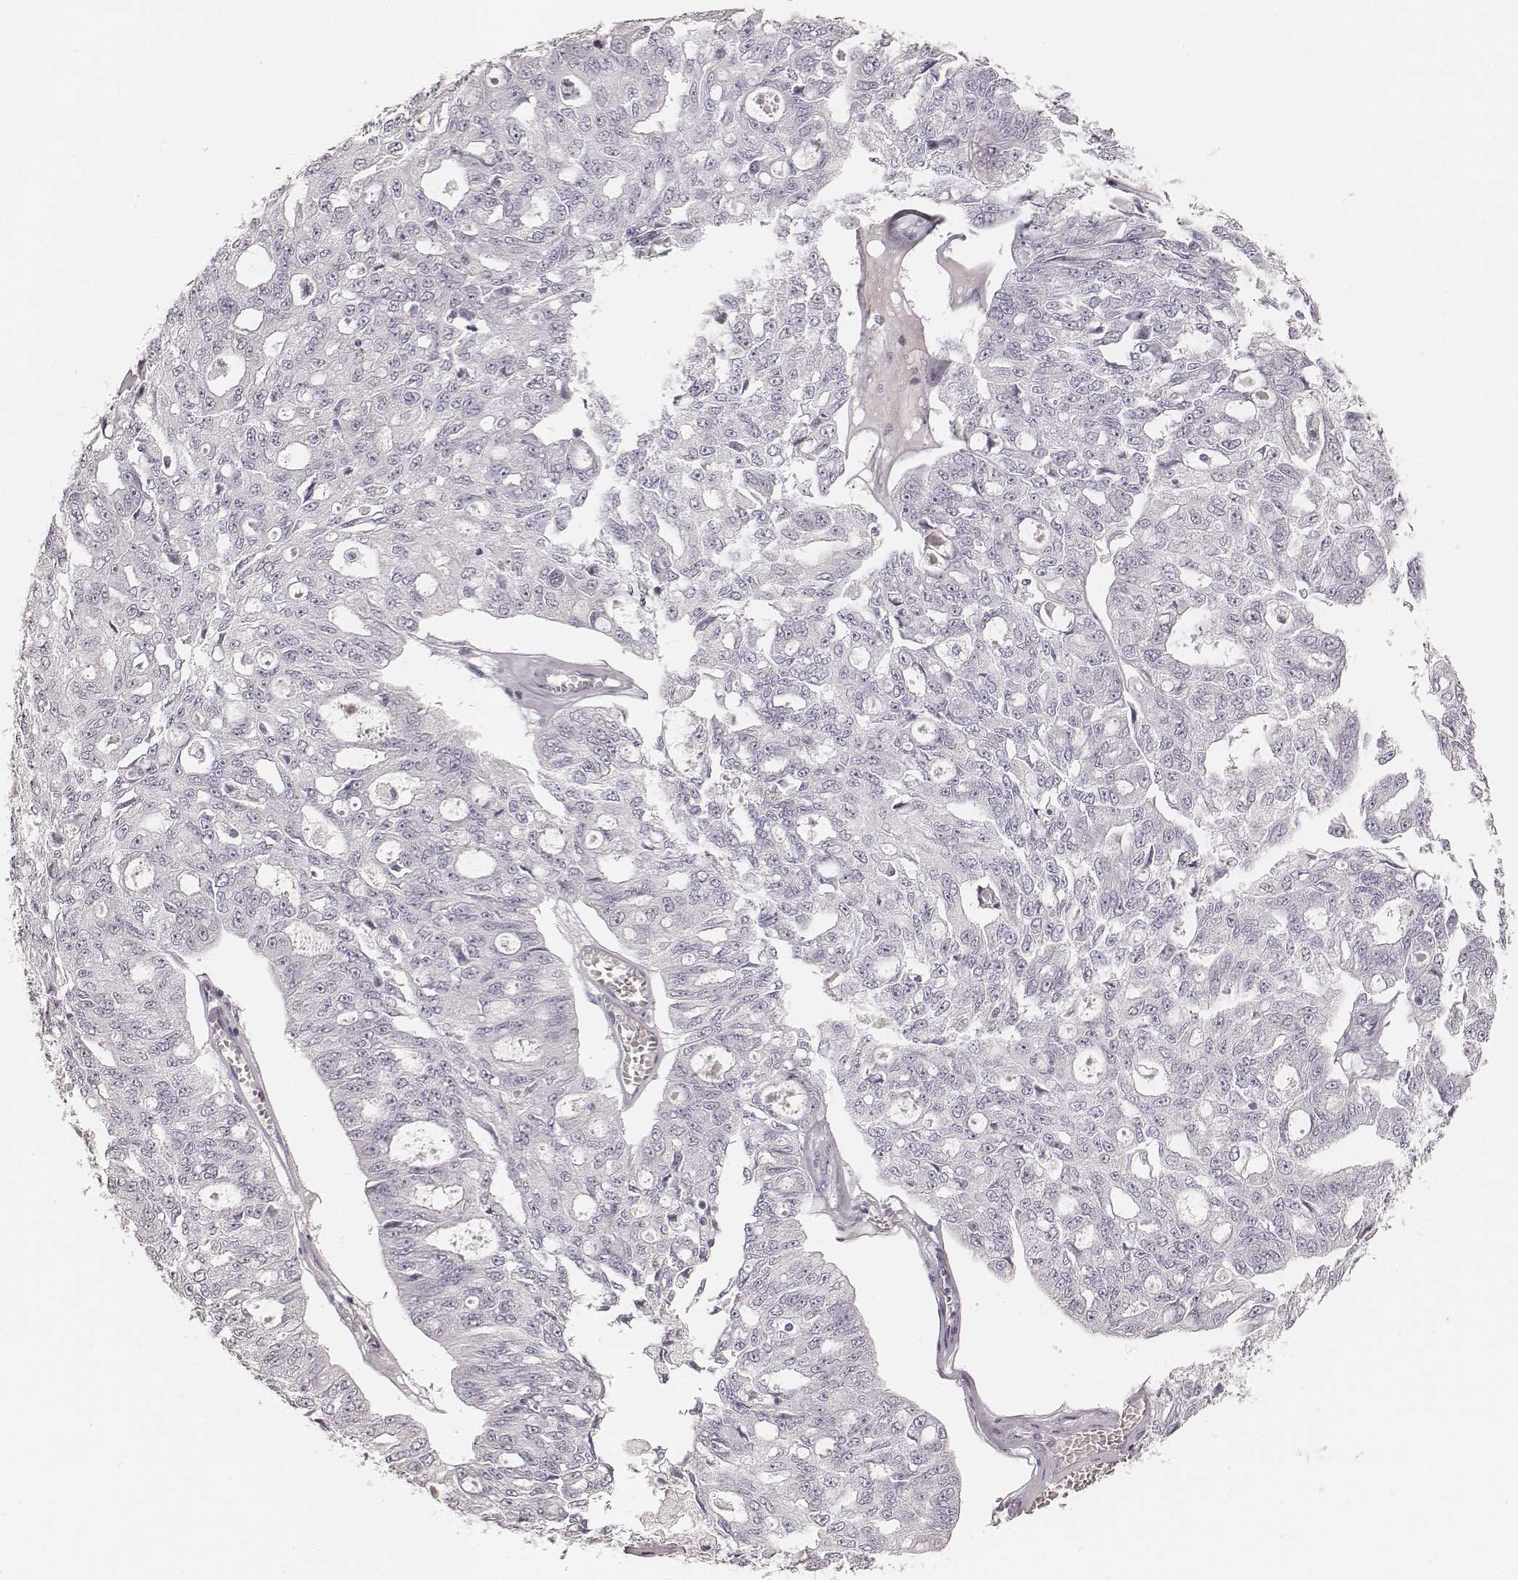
{"staining": {"intensity": "negative", "quantity": "none", "location": "none"}, "tissue": "ovarian cancer", "cell_type": "Tumor cells", "image_type": "cancer", "snomed": [{"axis": "morphology", "description": "Carcinoma, endometroid"}, {"axis": "topography", "description": "Ovary"}], "caption": "Immunohistochemistry (IHC) micrograph of ovarian cancer stained for a protein (brown), which reveals no staining in tumor cells.", "gene": "KRT26", "patient": {"sex": "female", "age": 65}}